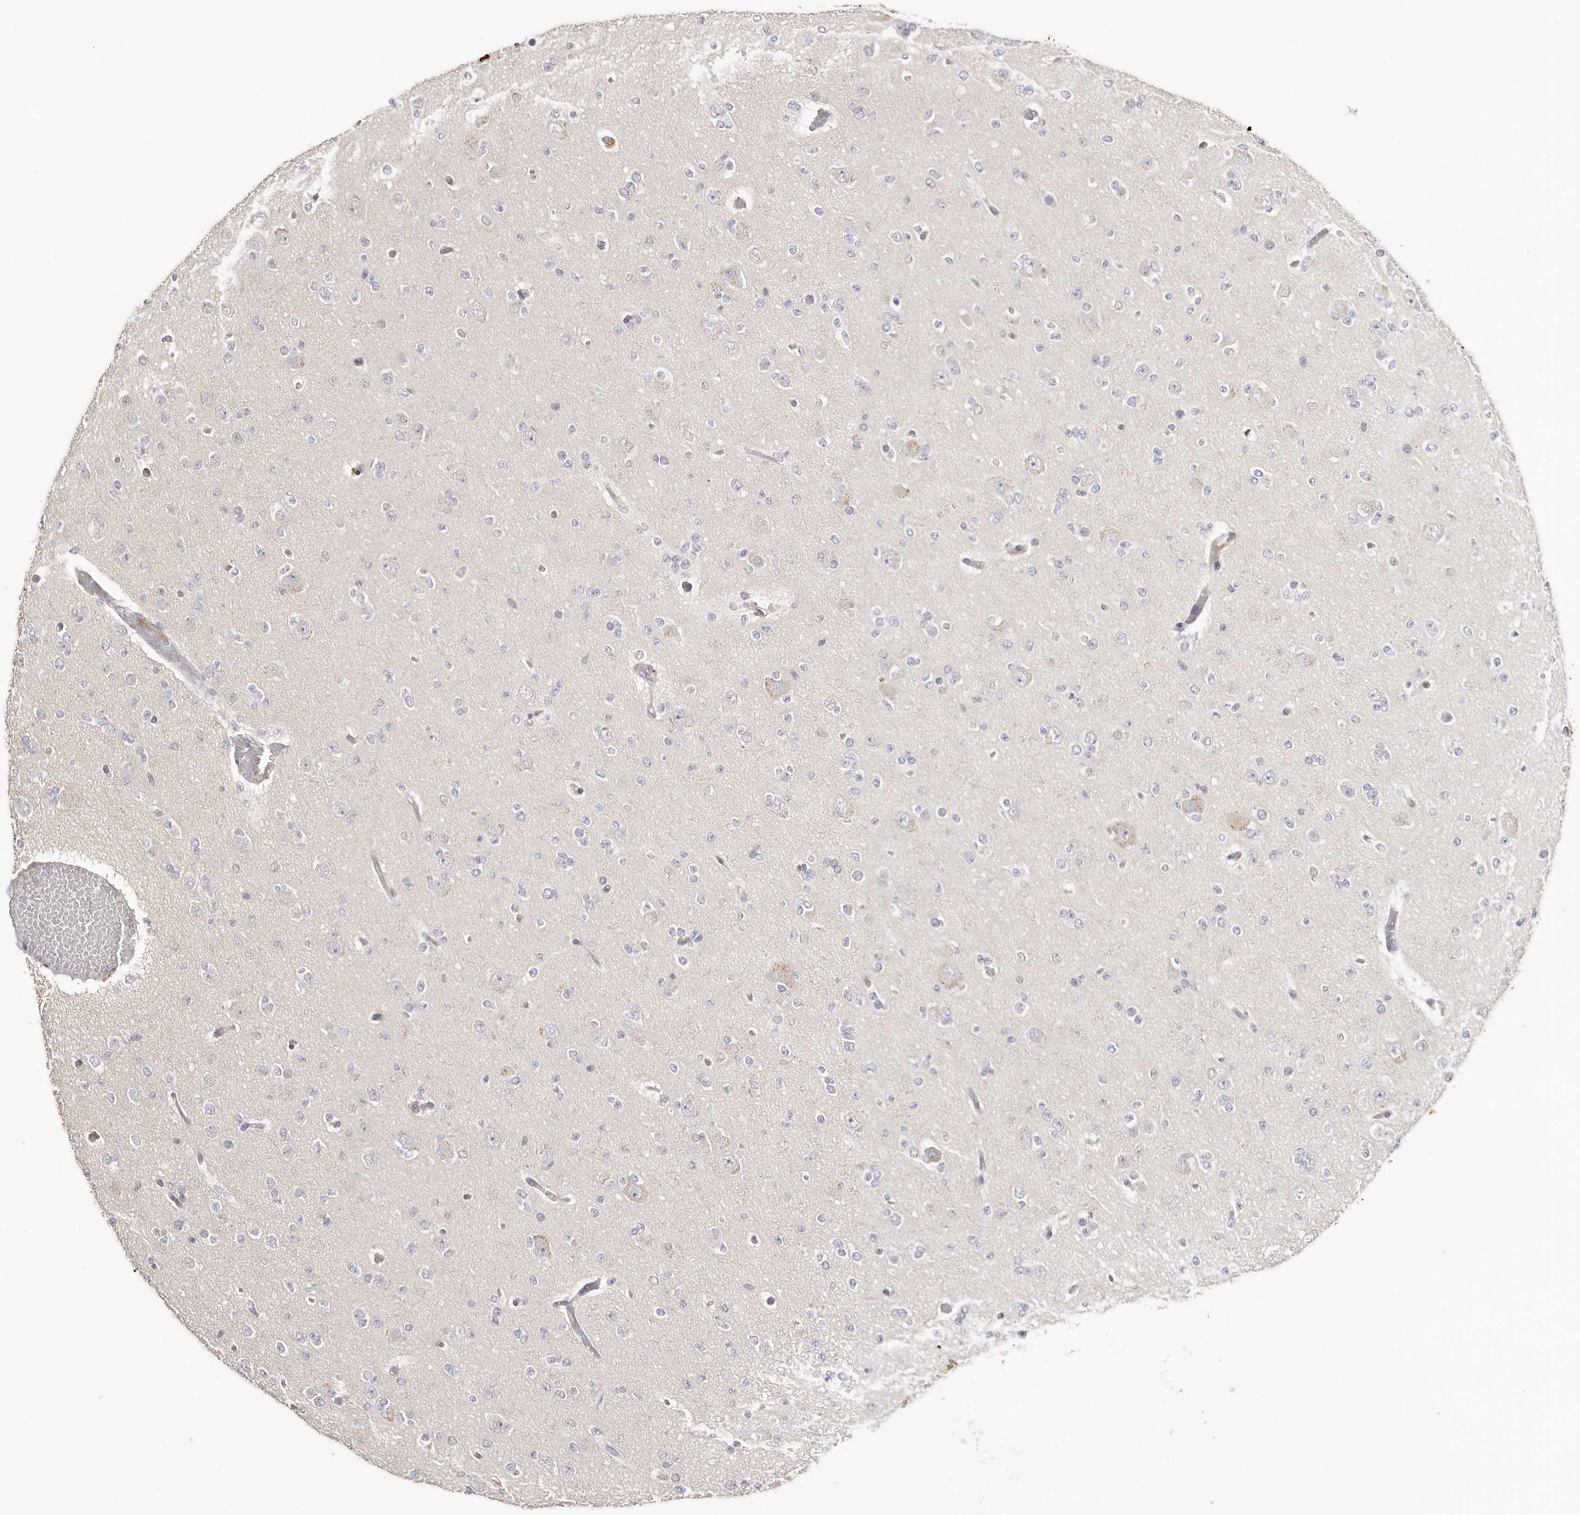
{"staining": {"intensity": "negative", "quantity": "none", "location": "none"}, "tissue": "glioma", "cell_type": "Tumor cells", "image_type": "cancer", "snomed": [{"axis": "morphology", "description": "Glioma, malignant, Low grade"}, {"axis": "topography", "description": "Brain"}], "caption": "Immunohistochemistry (IHC) micrograph of neoplastic tissue: human glioma stained with DAB (3,3'-diaminobenzidine) shows no significant protein positivity in tumor cells.", "gene": "S100A14", "patient": {"sex": "female", "age": 22}}